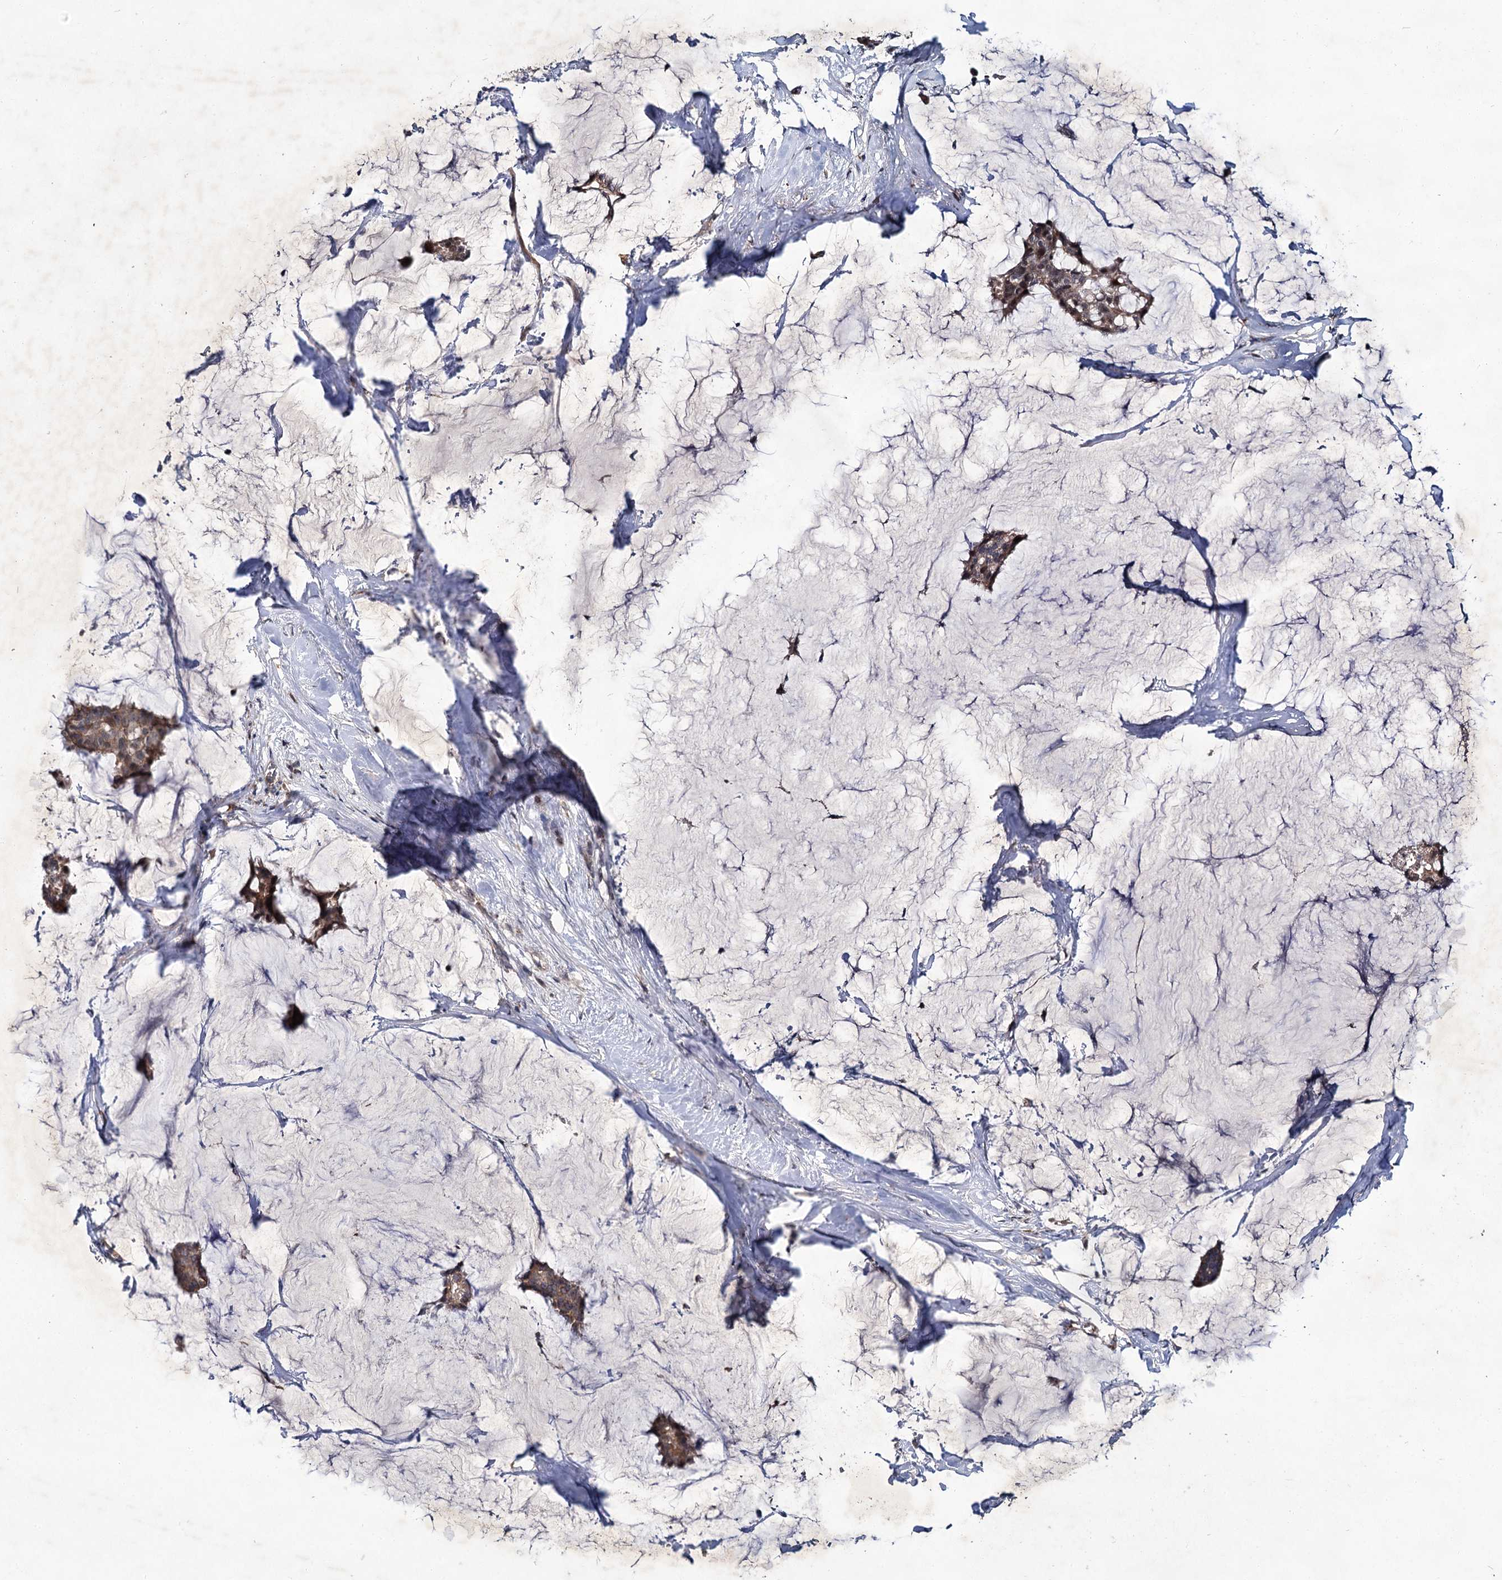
{"staining": {"intensity": "moderate", "quantity": "25%-75%", "location": "cytoplasmic/membranous,nuclear"}, "tissue": "breast cancer", "cell_type": "Tumor cells", "image_type": "cancer", "snomed": [{"axis": "morphology", "description": "Duct carcinoma"}, {"axis": "topography", "description": "Breast"}], "caption": "A brown stain labels moderate cytoplasmic/membranous and nuclear positivity of a protein in breast cancer (intraductal carcinoma) tumor cells.", "gene": "ABLIM1", "patient": {"sex": "female", "age": 93}}